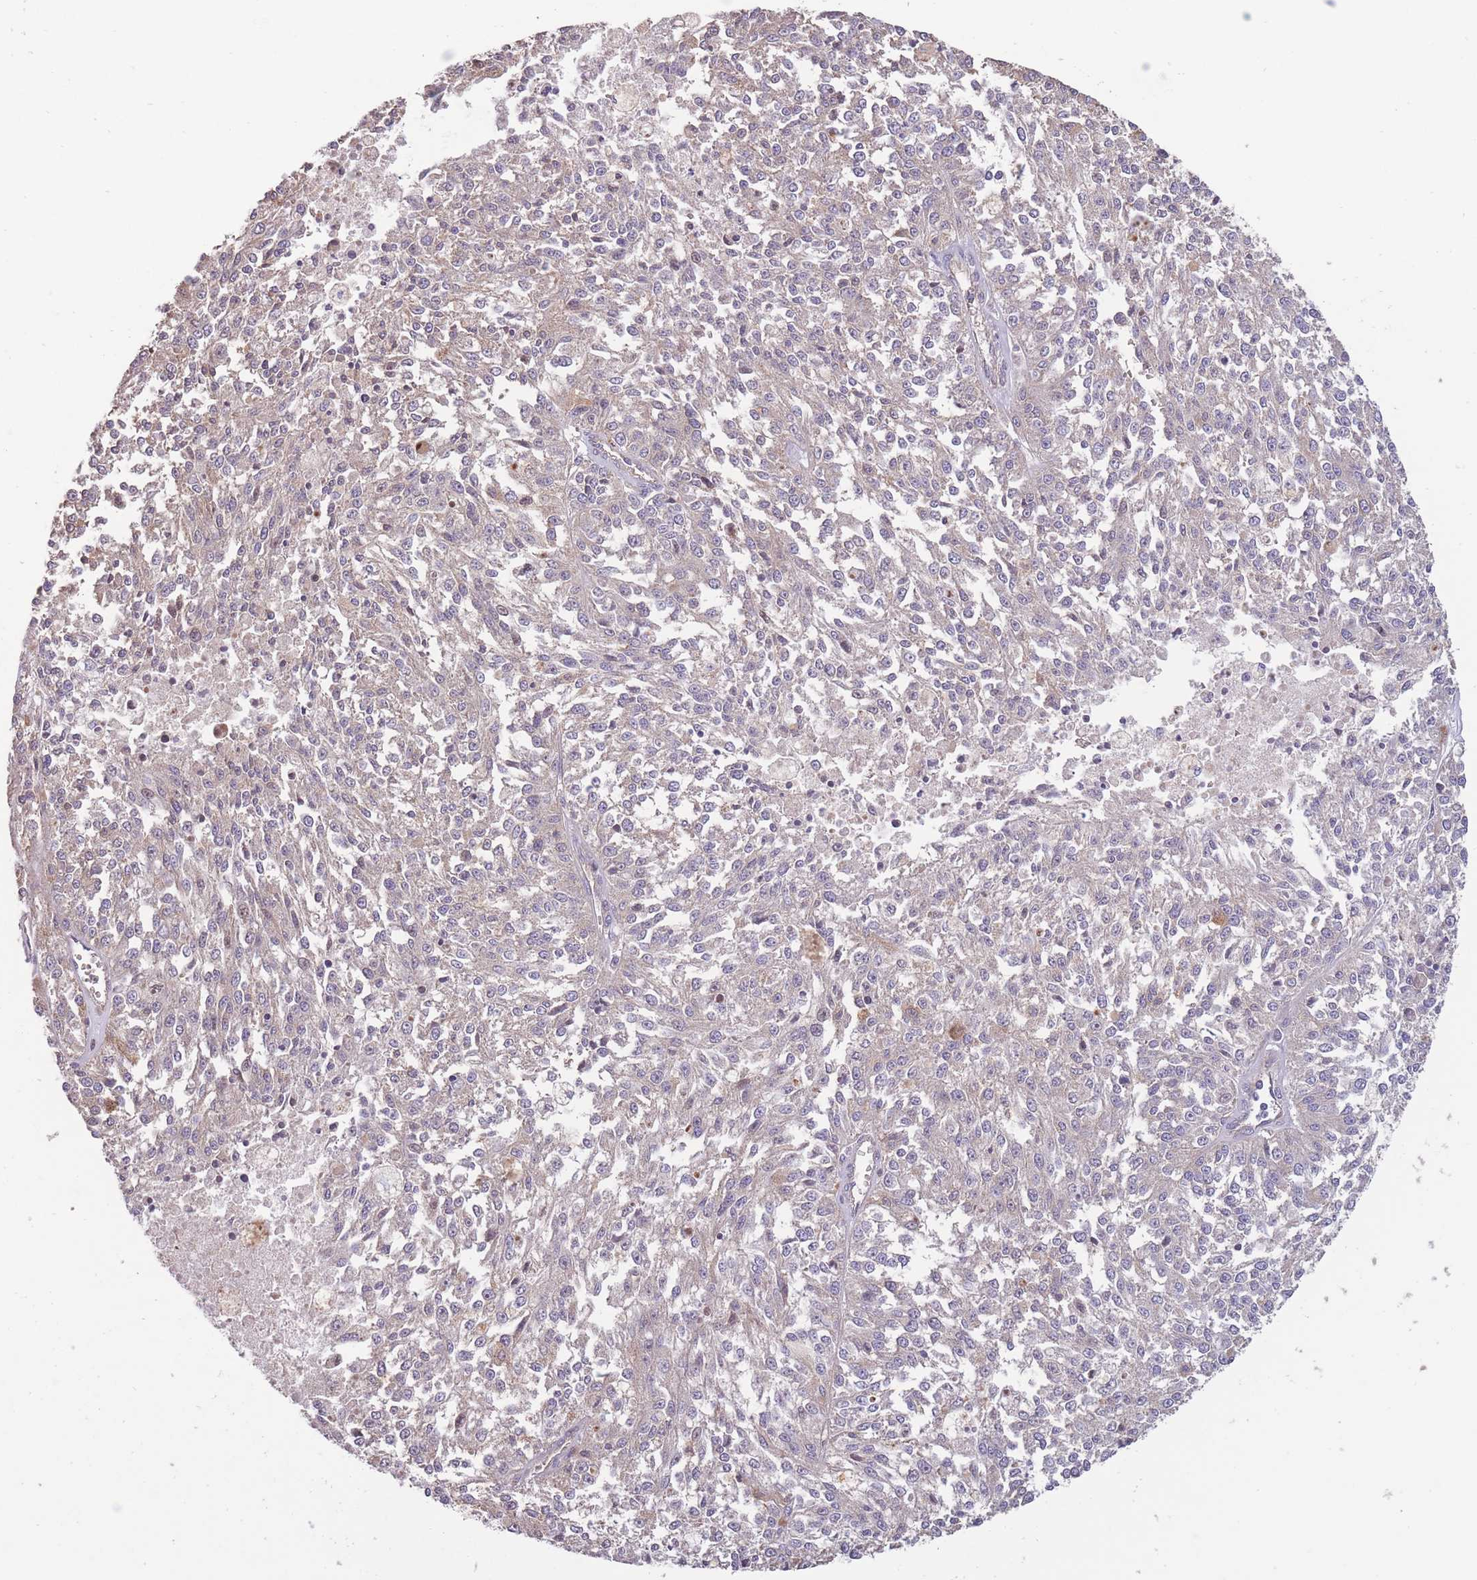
{"staining": {"intensity": "negative", "quantity": "none", "location": "none"}, "tissue": "melanoma", "cell_type": "Tumor cells", "image_type": "cancer", "snomed": [{"axis": "morphology", "description": "Malignant melanoma, NOS"}, {"axis": "topography", "description": "Skin"}], "caption": "Immunohistochemistry of melanoma exhibits no staining in tumor cells.", "gene": "ITPKC", "patient": {"sex": "female", "age": 64}}